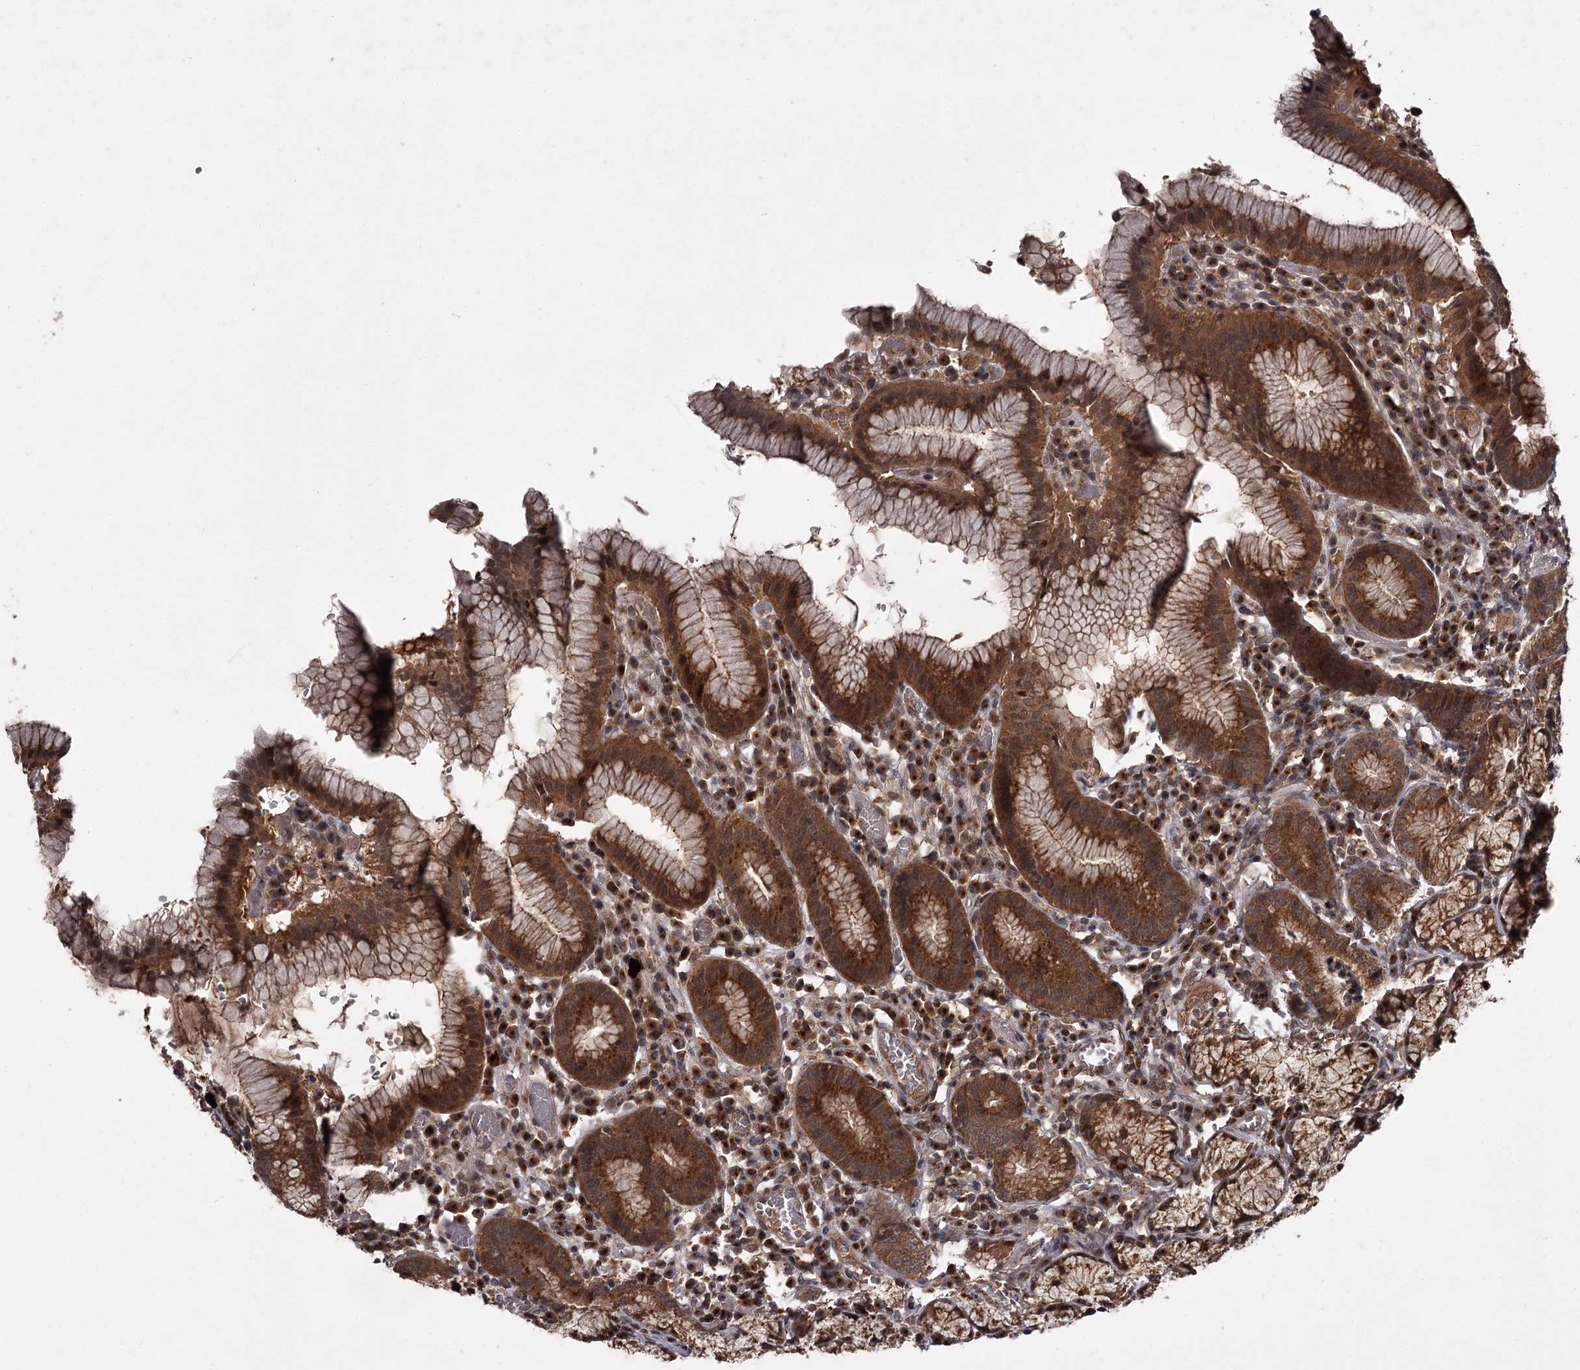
{"staining": {"intensity": "strong", "quantity": ">75%", "location": "cytoplasmic/membranous"}, "tissue": "stomach", "cell_type": "Glandular cells", "image_type": "normal", "snomed": [{"axis": "morphology", "description": "Normal tissue, NOS"}, {"axis": "topography", "description": "Stomach"}], "caption": "A brown stain labels strong cytoplasmic/membranous staining of a protein in glandular cells of normal human stomach. Nuclei are stained in blue.", "gene": "TBC1D23", "patient": {"sex": "male", "age": 55}}